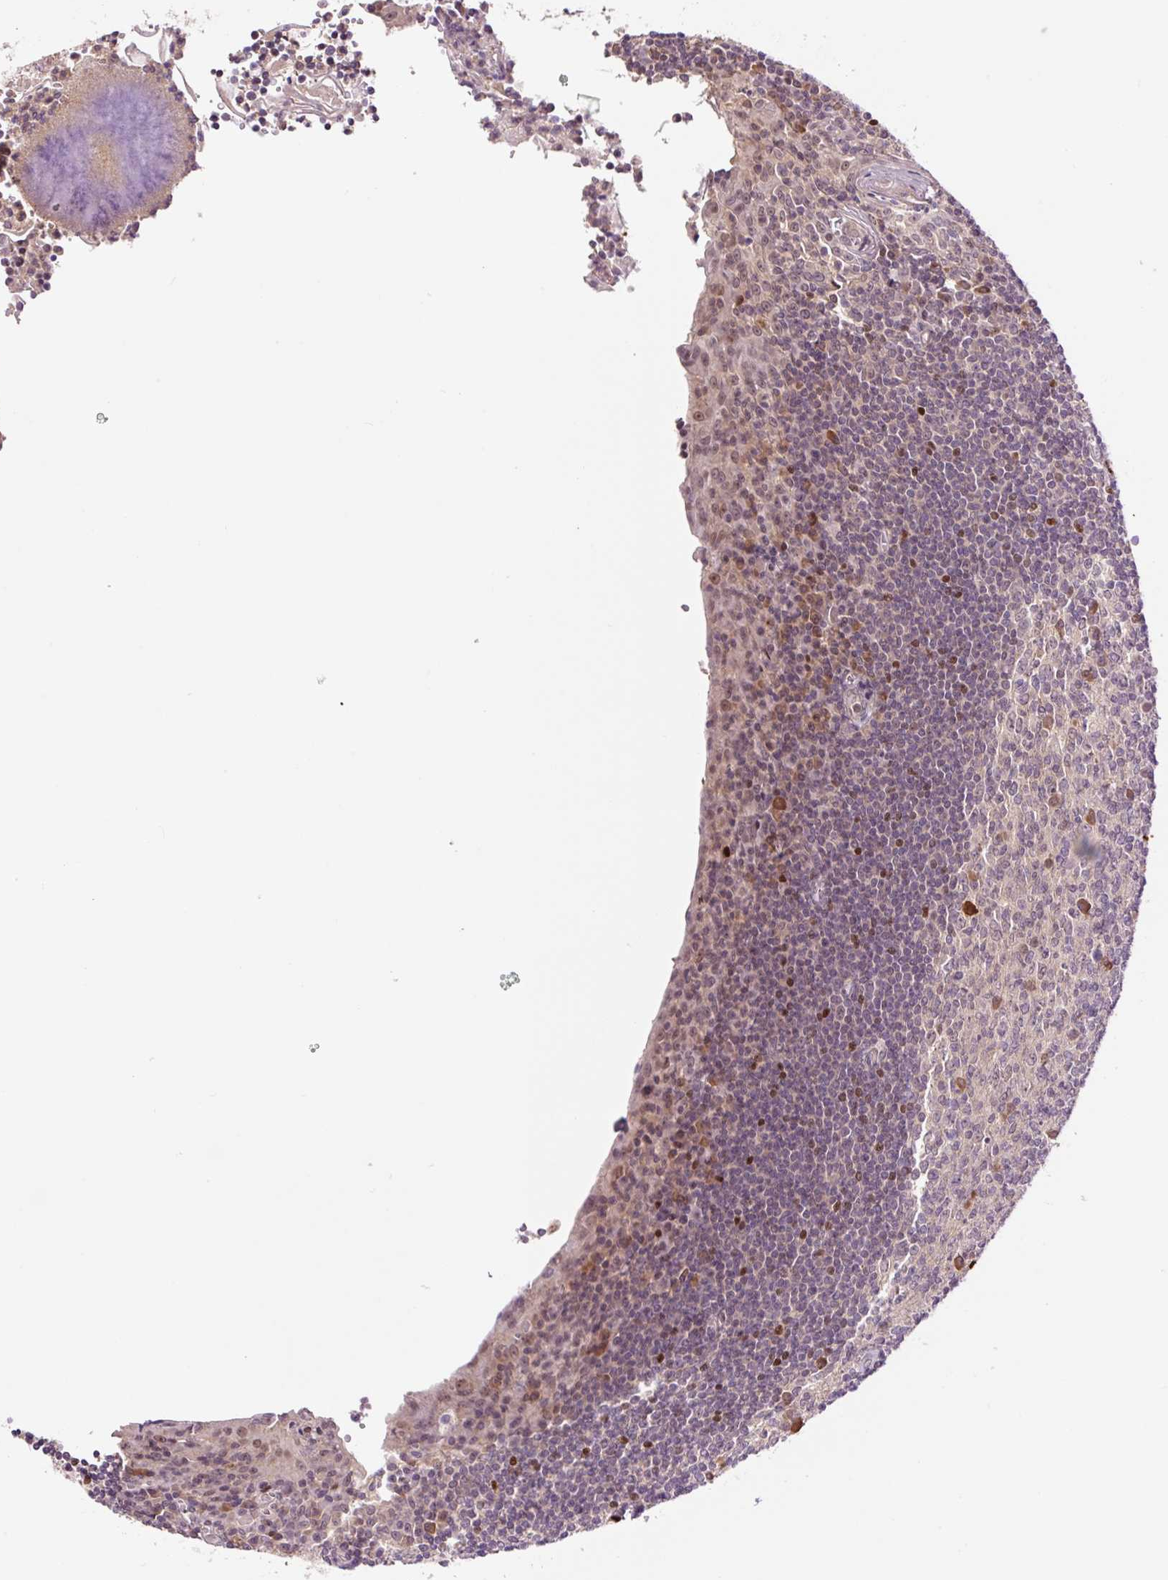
{"staining": {"intensity": "moderate", "quantity": "<25%", "location": "nuclear"}, "tissue": "tonsil", "cell_type": "Germinal center cells", "image_type": "normal", "snomed": [{"axis": "morphology", "description": "Normal tissue, NOS"}, {"axis": "topography", "description": "Tonsil"}], "caption": "This is a photomicrograph of immunohistochemistry (IHC) staining of benign tonsil, which shows moderate expression in the nuclear of germinal center cells.", "gene": "DPPA4", "patient": {"sex": "male", "age": 27}}